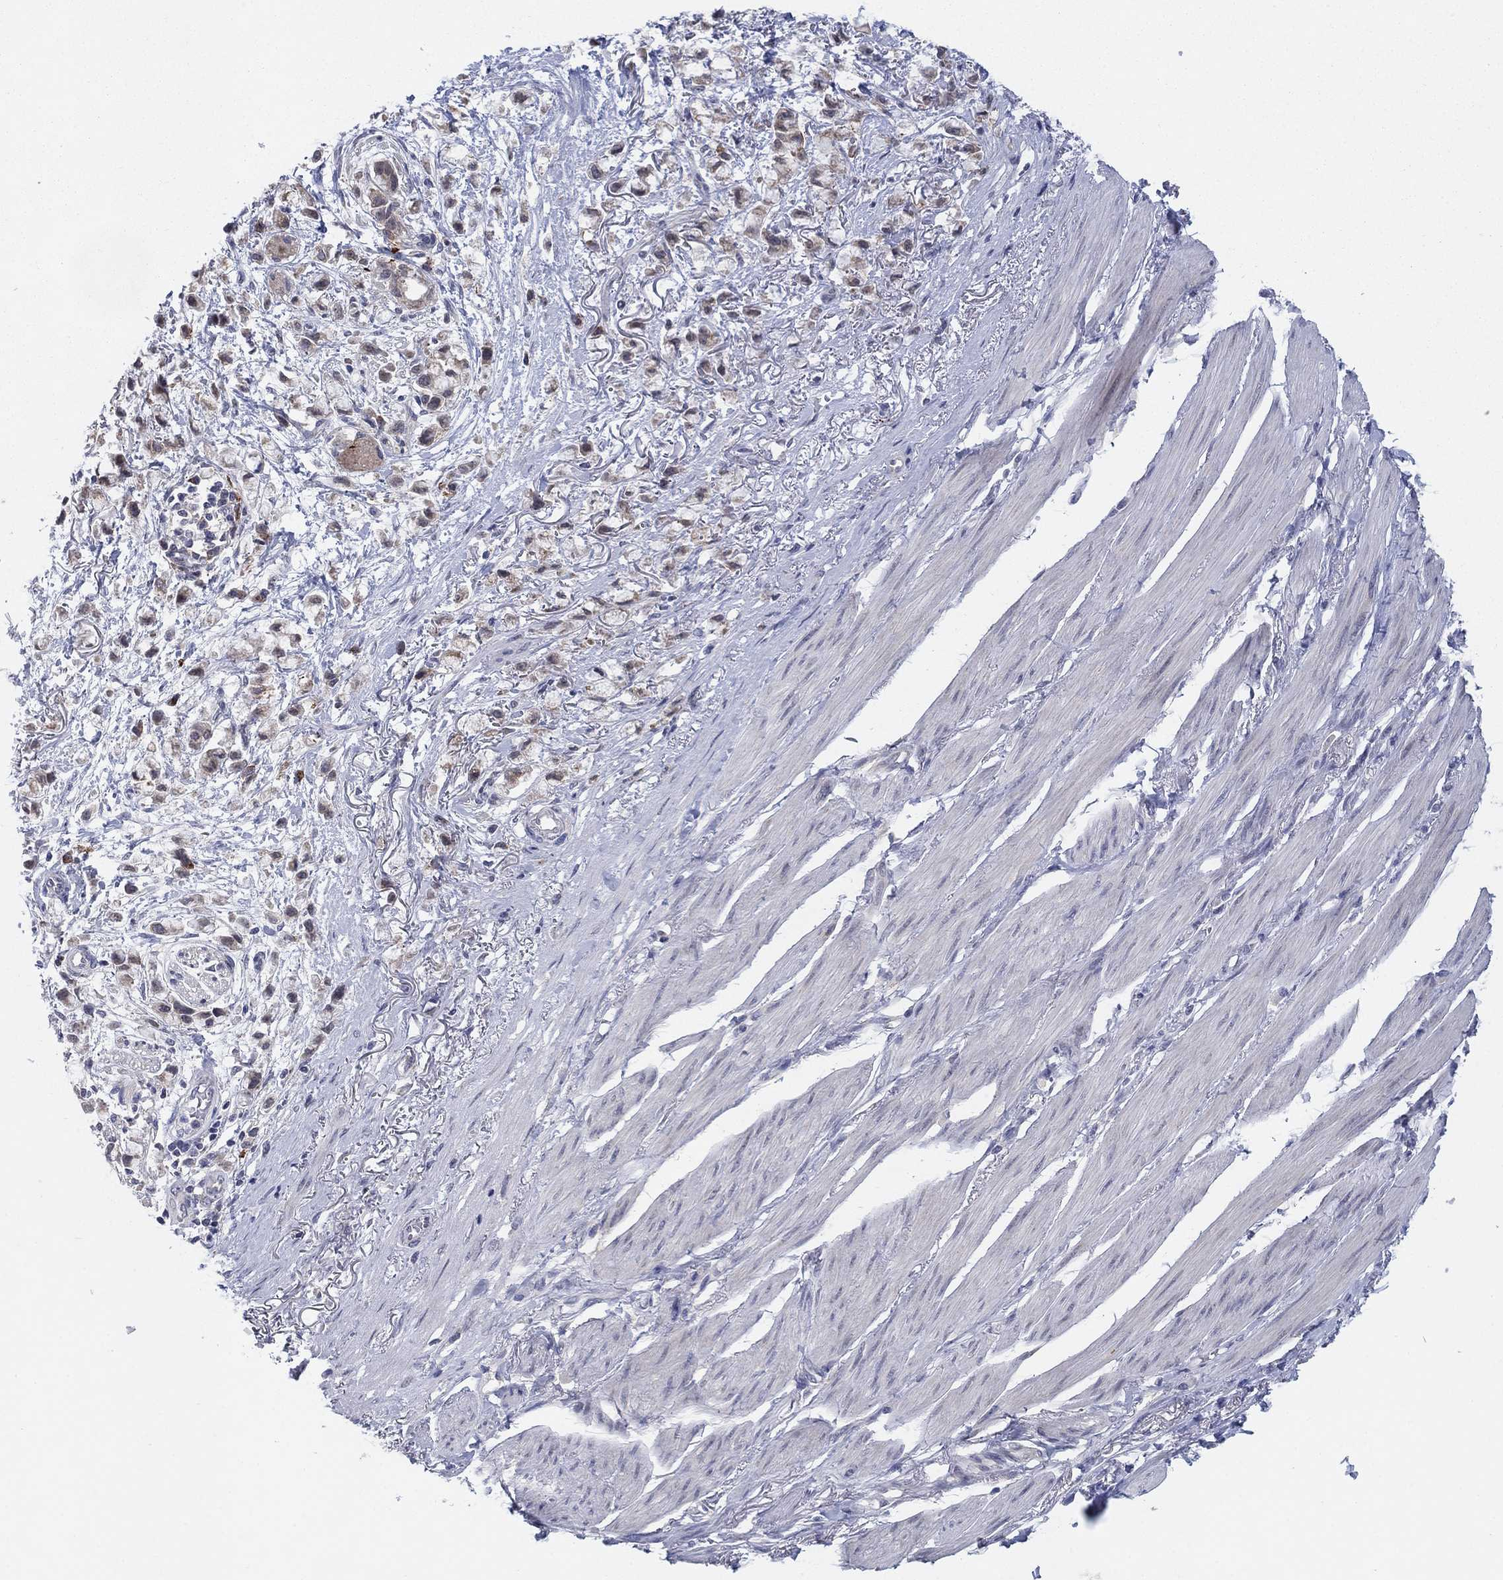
{"staining": {"intensity": "negative", "quantity": "none", "location": "none"}, "tissue": "stomach cancer", "cell_type": "Tumor cells", "image_type": "cancer", "snomed": [{"axis": "morphology", "description": "Adenocarcinoma, NOS"}, {"axis": "topography", "description": "Stomach"}], "caption": "DAB (3,3'-diaminobenzidine) immunohistochemical staining of human stomach cancer exhibits no significant staining in tumor cells.", "gene": "SDC1", "patient": {"sex": "female", "age": 81}}